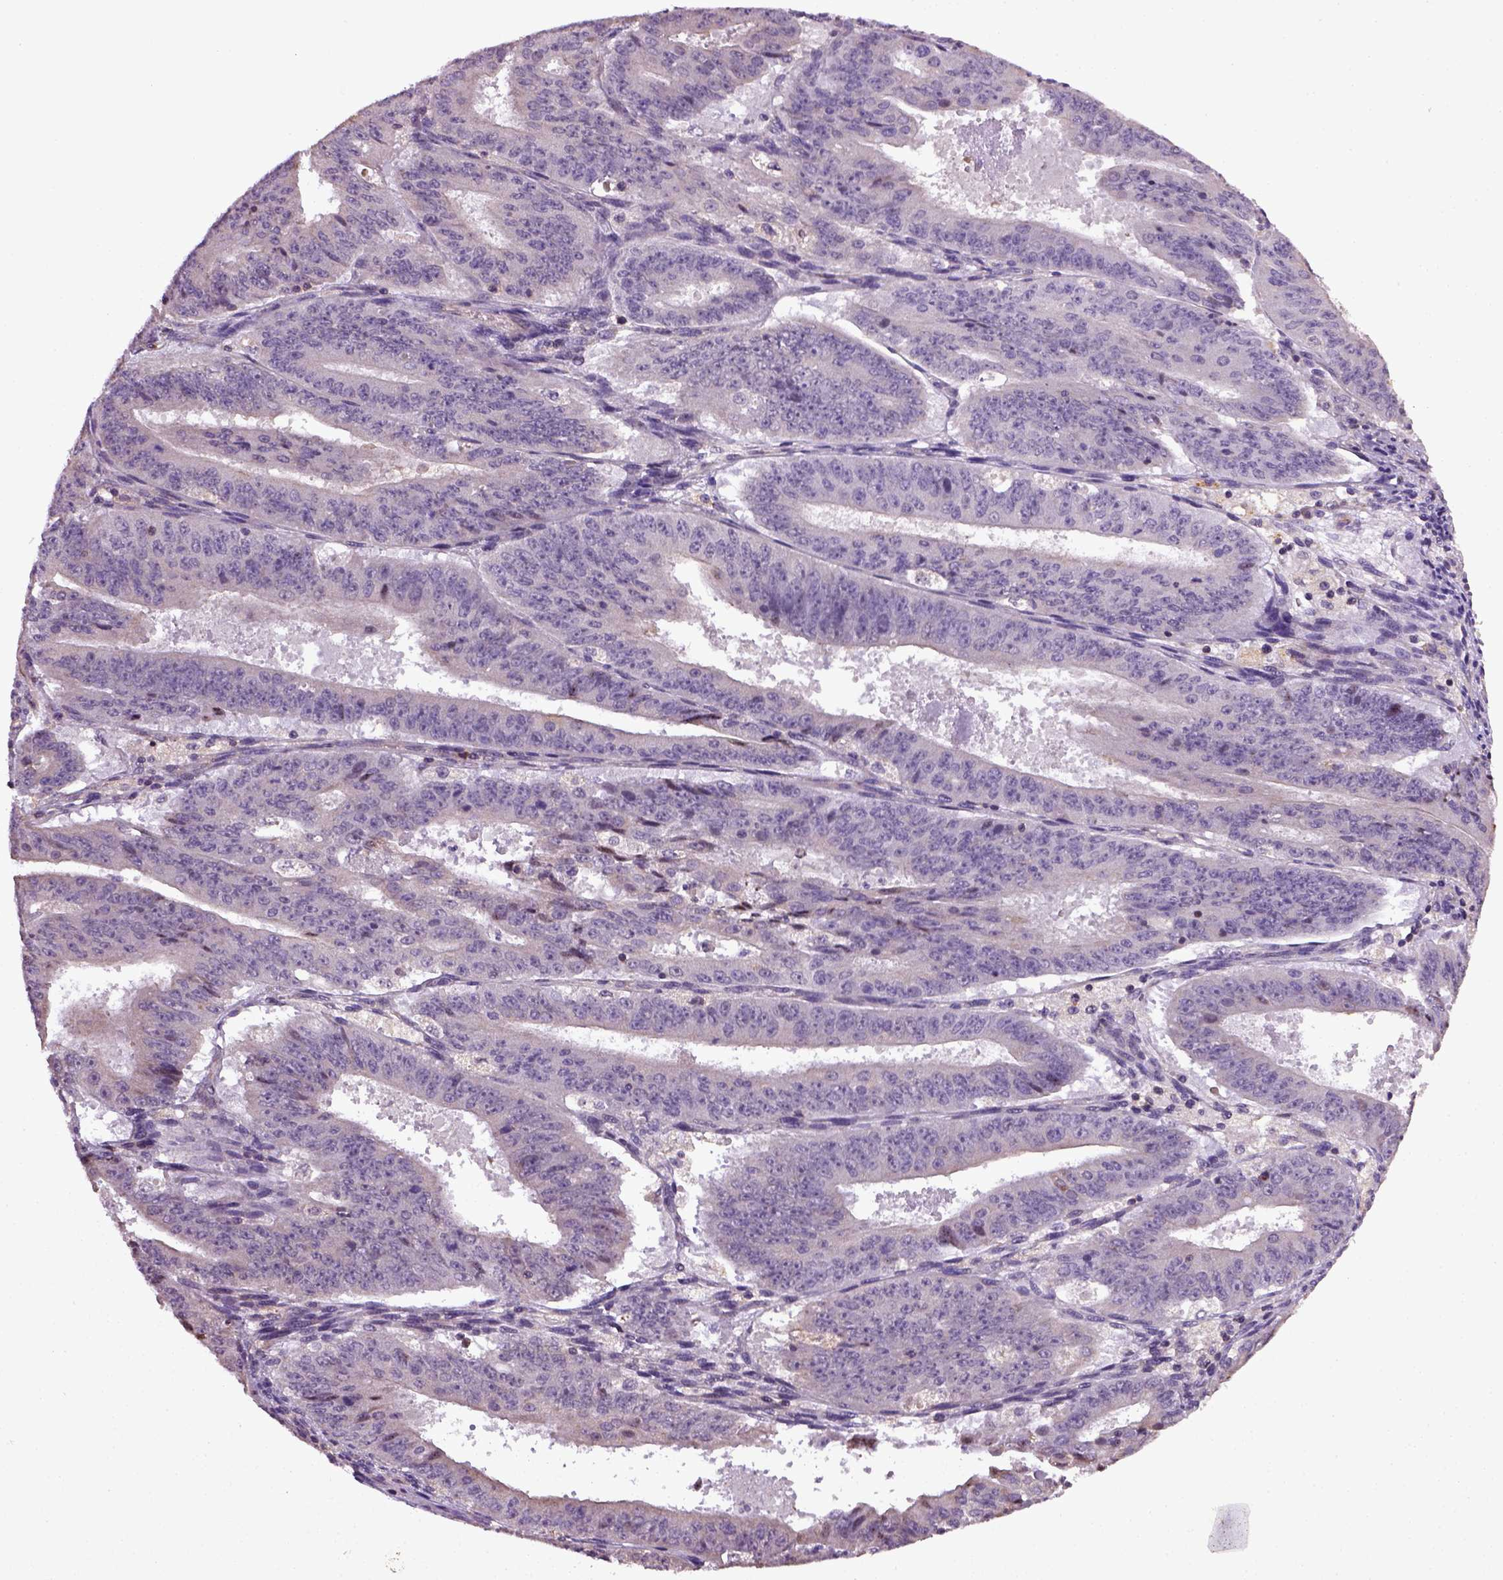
{"staining": {"intensity": "negative", "quantity": "none", "location": "none"}, "tissue": "ovarian cancer", "cell_type": "Tumor cells", "image_type": "cancer", "snomed": [{"axis": "morphology", "description": "Carcinoma, endometroid"}, {"axis": "topography", "description": "Ovary"}], "caption": "Immunohistochemistry (IHC) of ovarian endometroid carcinoma exhibits no positivity in tumor cells.", "gene": "TPRG1", "patient": {"sex": "female", "age": 42}}